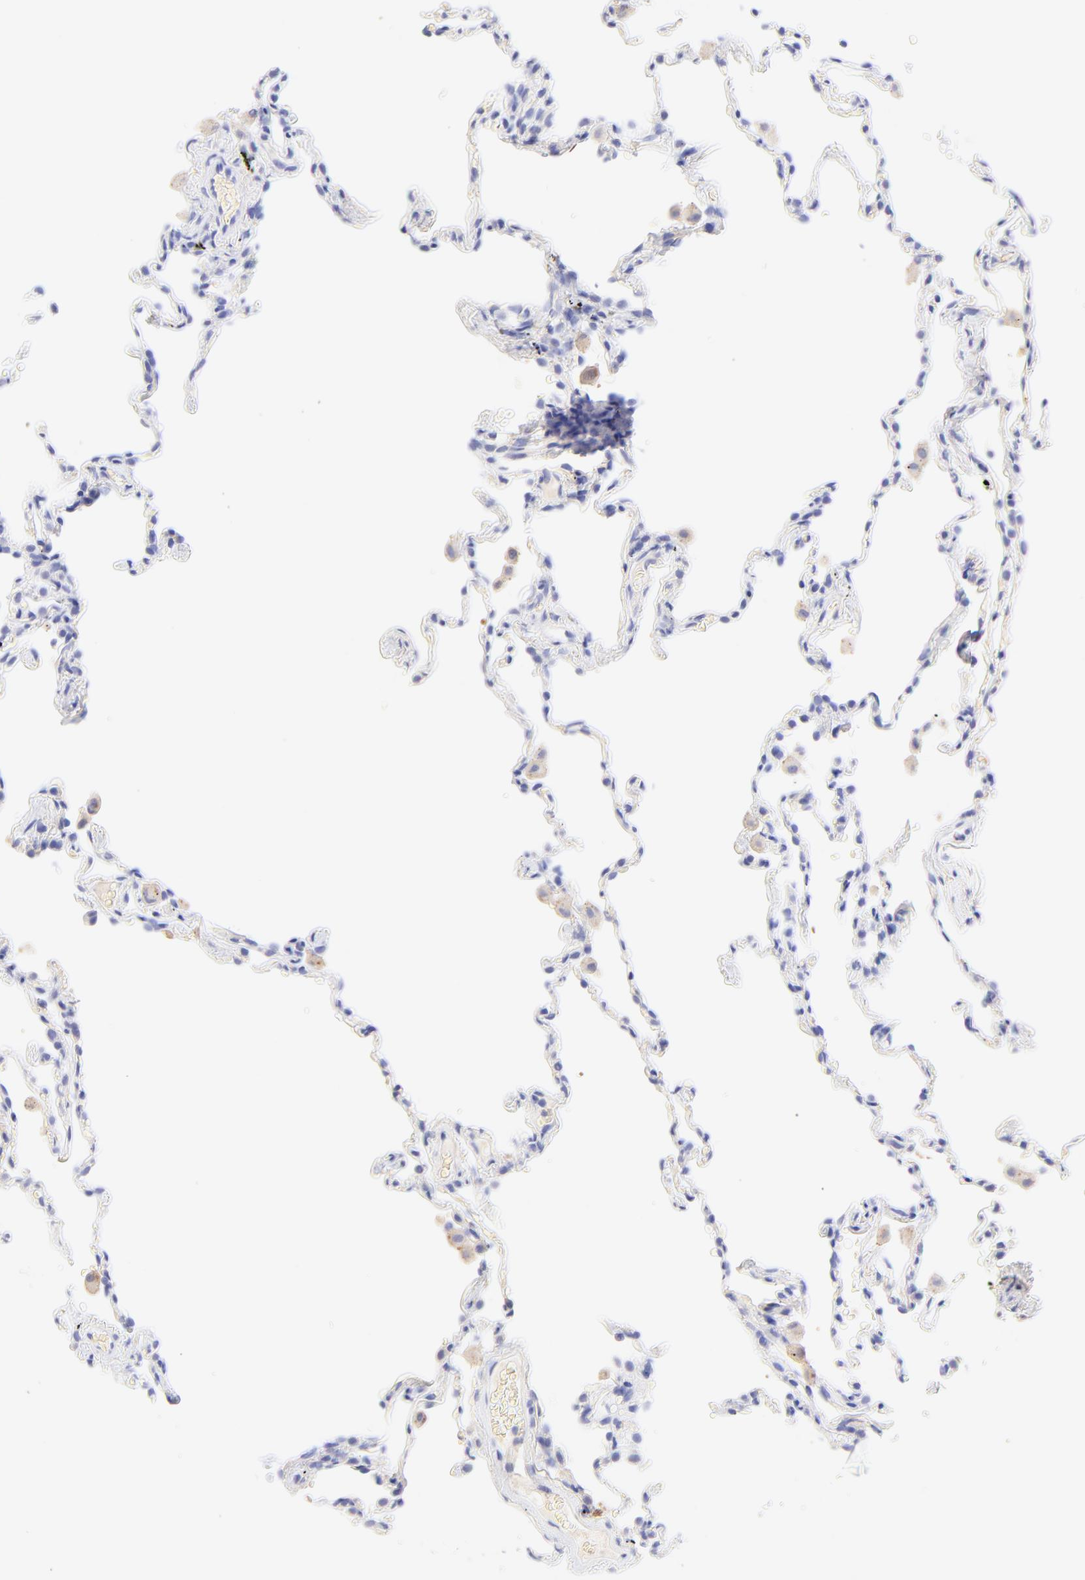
{"staining": {"intensity": "negative", "quantity": "none", "location": "none"}, "tissue": "lung", "cell_type": "Alveolar cells", "image_type": "normal", "snomed": [{"axis": "morphology", "description": "Normal tissue, NOS"}, {"axis": "morphology", "description": "Soft tissue tumor metastatic"}, {"axis": "topography", "description": "Lung"}], "caption": "Immunohistochemistry (IHC) of benign lung reveals no expression in alveolar cells. (IHC, brightfield microscopy, high magnification).", "gene": "FRMPD3", "patient": {"sex": "male", "age": 59}}